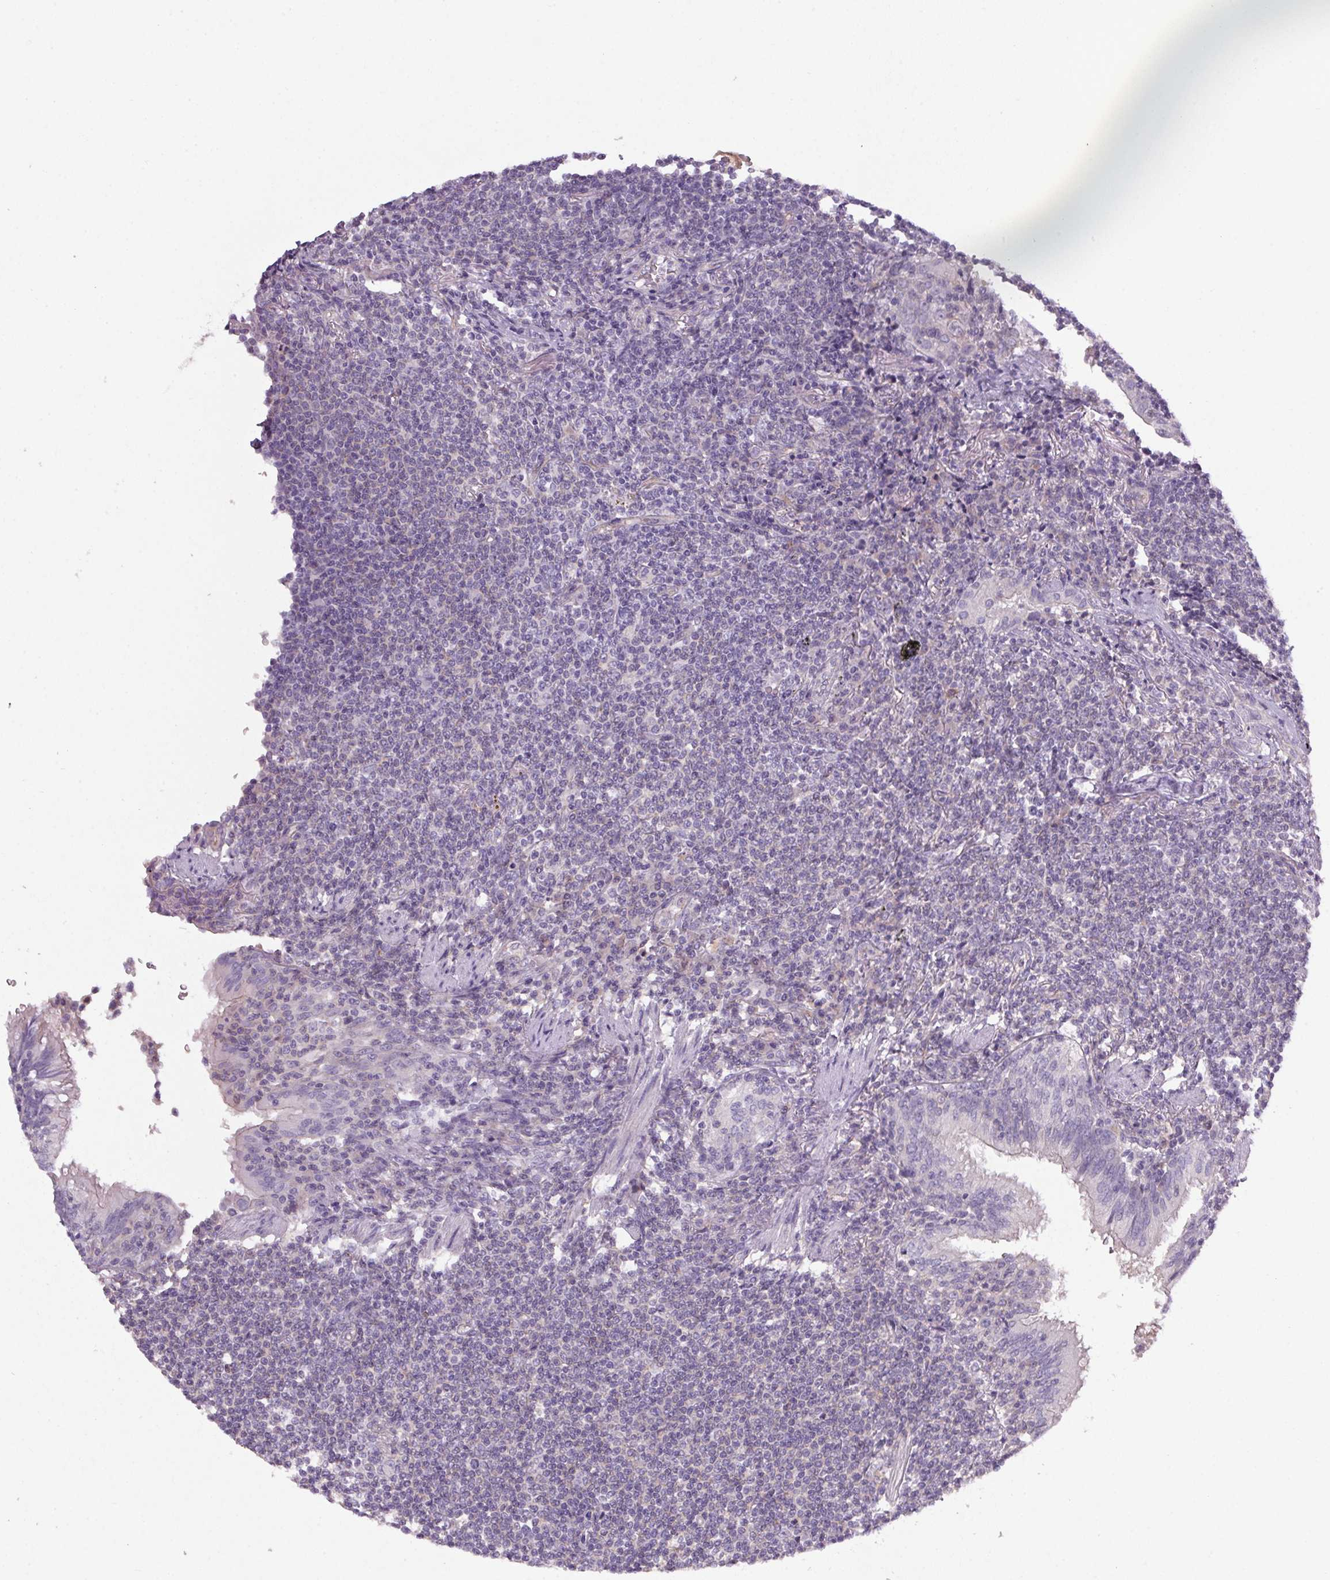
{"staining": {"intensity": "negative", "quantity": "none", "location": "none"}, "tissue": "lymphoma", "cell_type": "Tumor cells", "image_type": "cancer", "snomed": [{"axis": "morphology", "description": "Malignant lymphoma, non-Hodgkin's type, Low grade"}, {"axis": "topography", "description": "Lung"}], "caption": "DAB (3,3'-diaminobenzidine) immunohistochemical staining of low-grade malignant lymphoma, non-Hodgkin's type displays no significant expression in tumor cells. Brightfield microscopy of IHC stained with DAB (brown) and hematoxylin (blue), captured at high magnification.", "gene": "APOC4", "patient": {"sex": "female", "age": 71}}